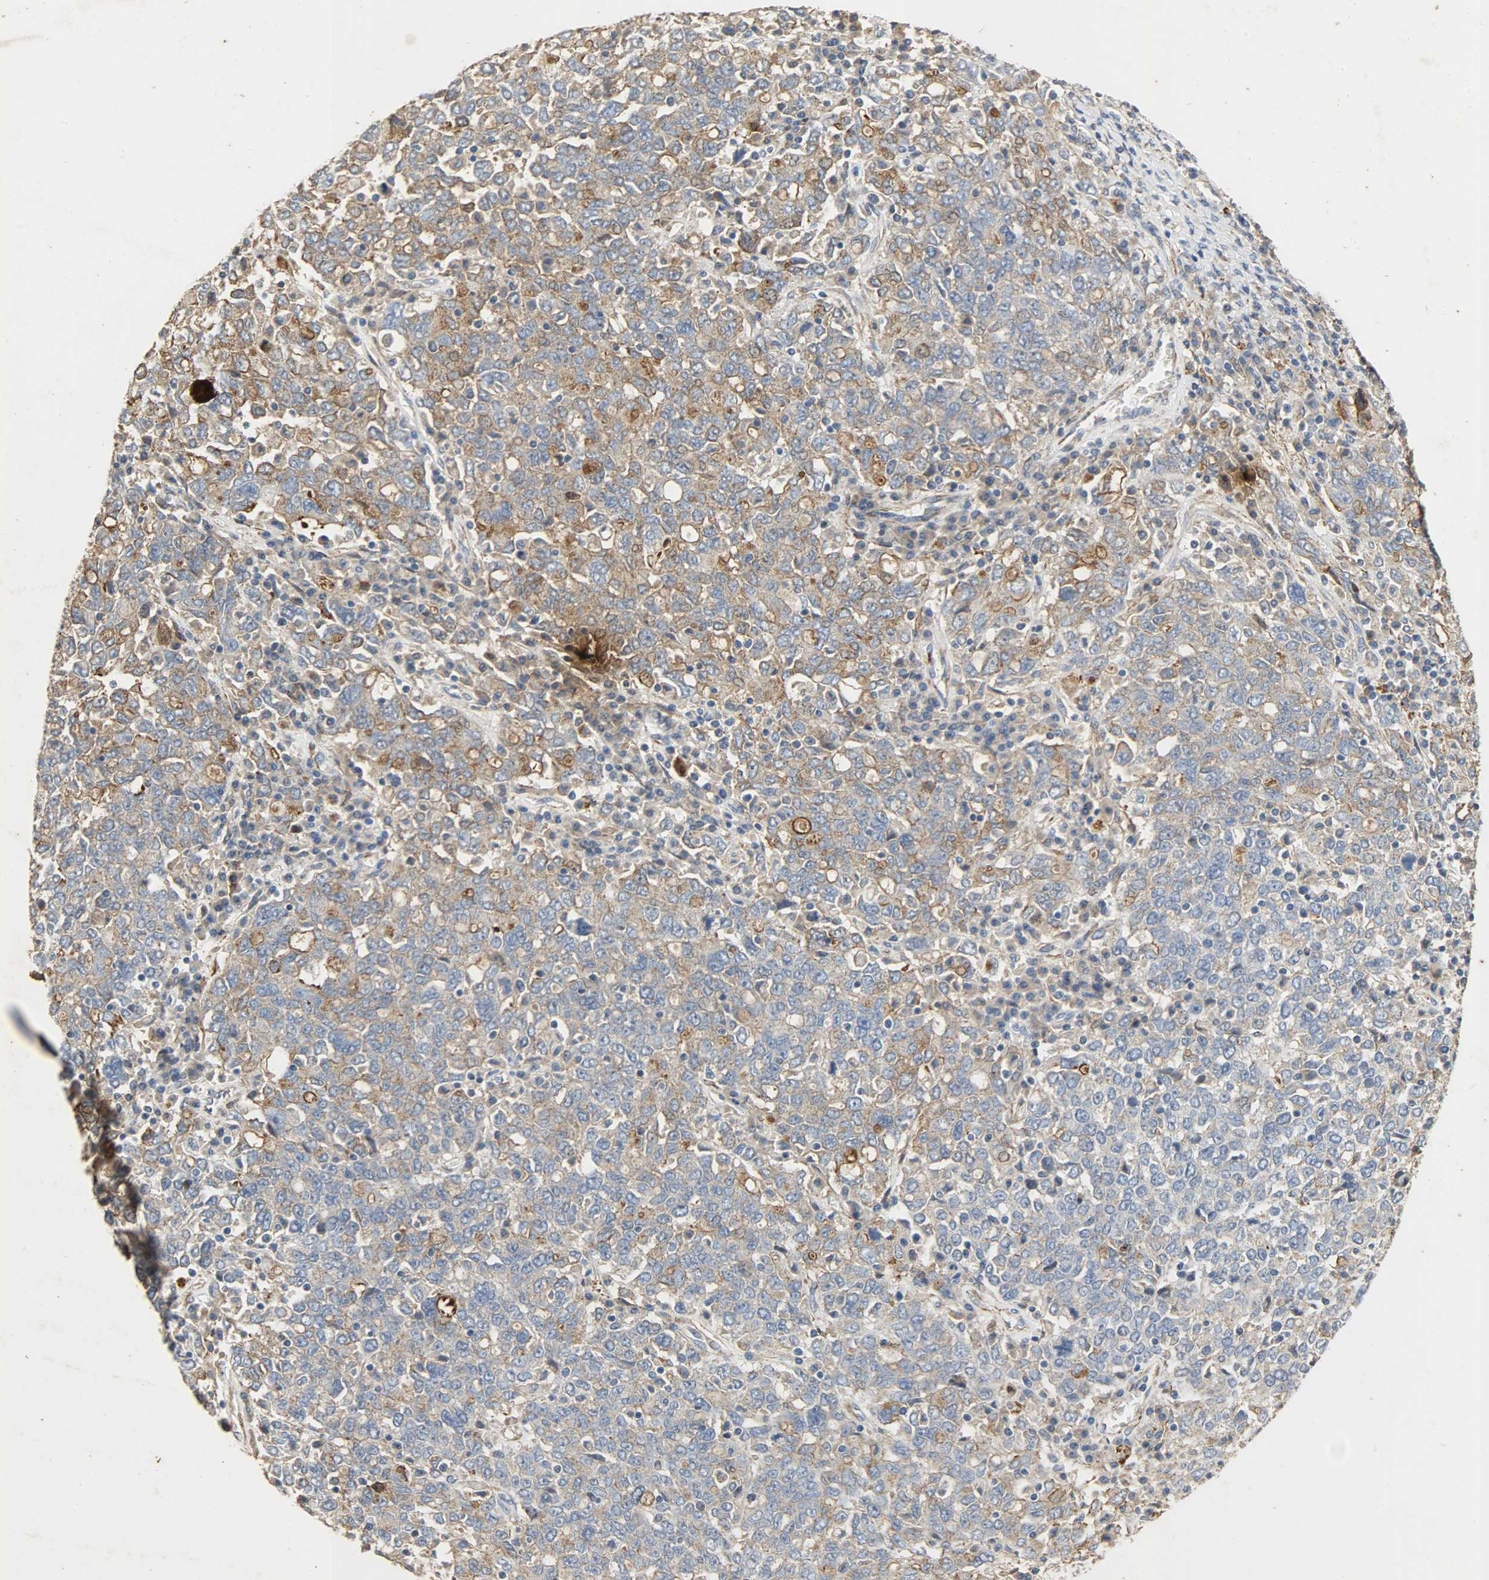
{"staining": {"intensity": "weak", "quantity": "<25%", "location": "cytoplasmic/membranous"}, "tissue": "ovarian cancer", "cell_type": "Tumor cells", "image_type": "cancer", "snomed": [{"axis": "morphology", "description": "Carcinoma, endometroid"}, {"axis": "topography", "description": "Ovary"}], "caption": "Ovarian cancer (endometroid carcinoma) stained for a protein using IHC shows no positivity tumor cells.", "gene": "TPM4", "patient": {"sex": "female", "age": 62}}